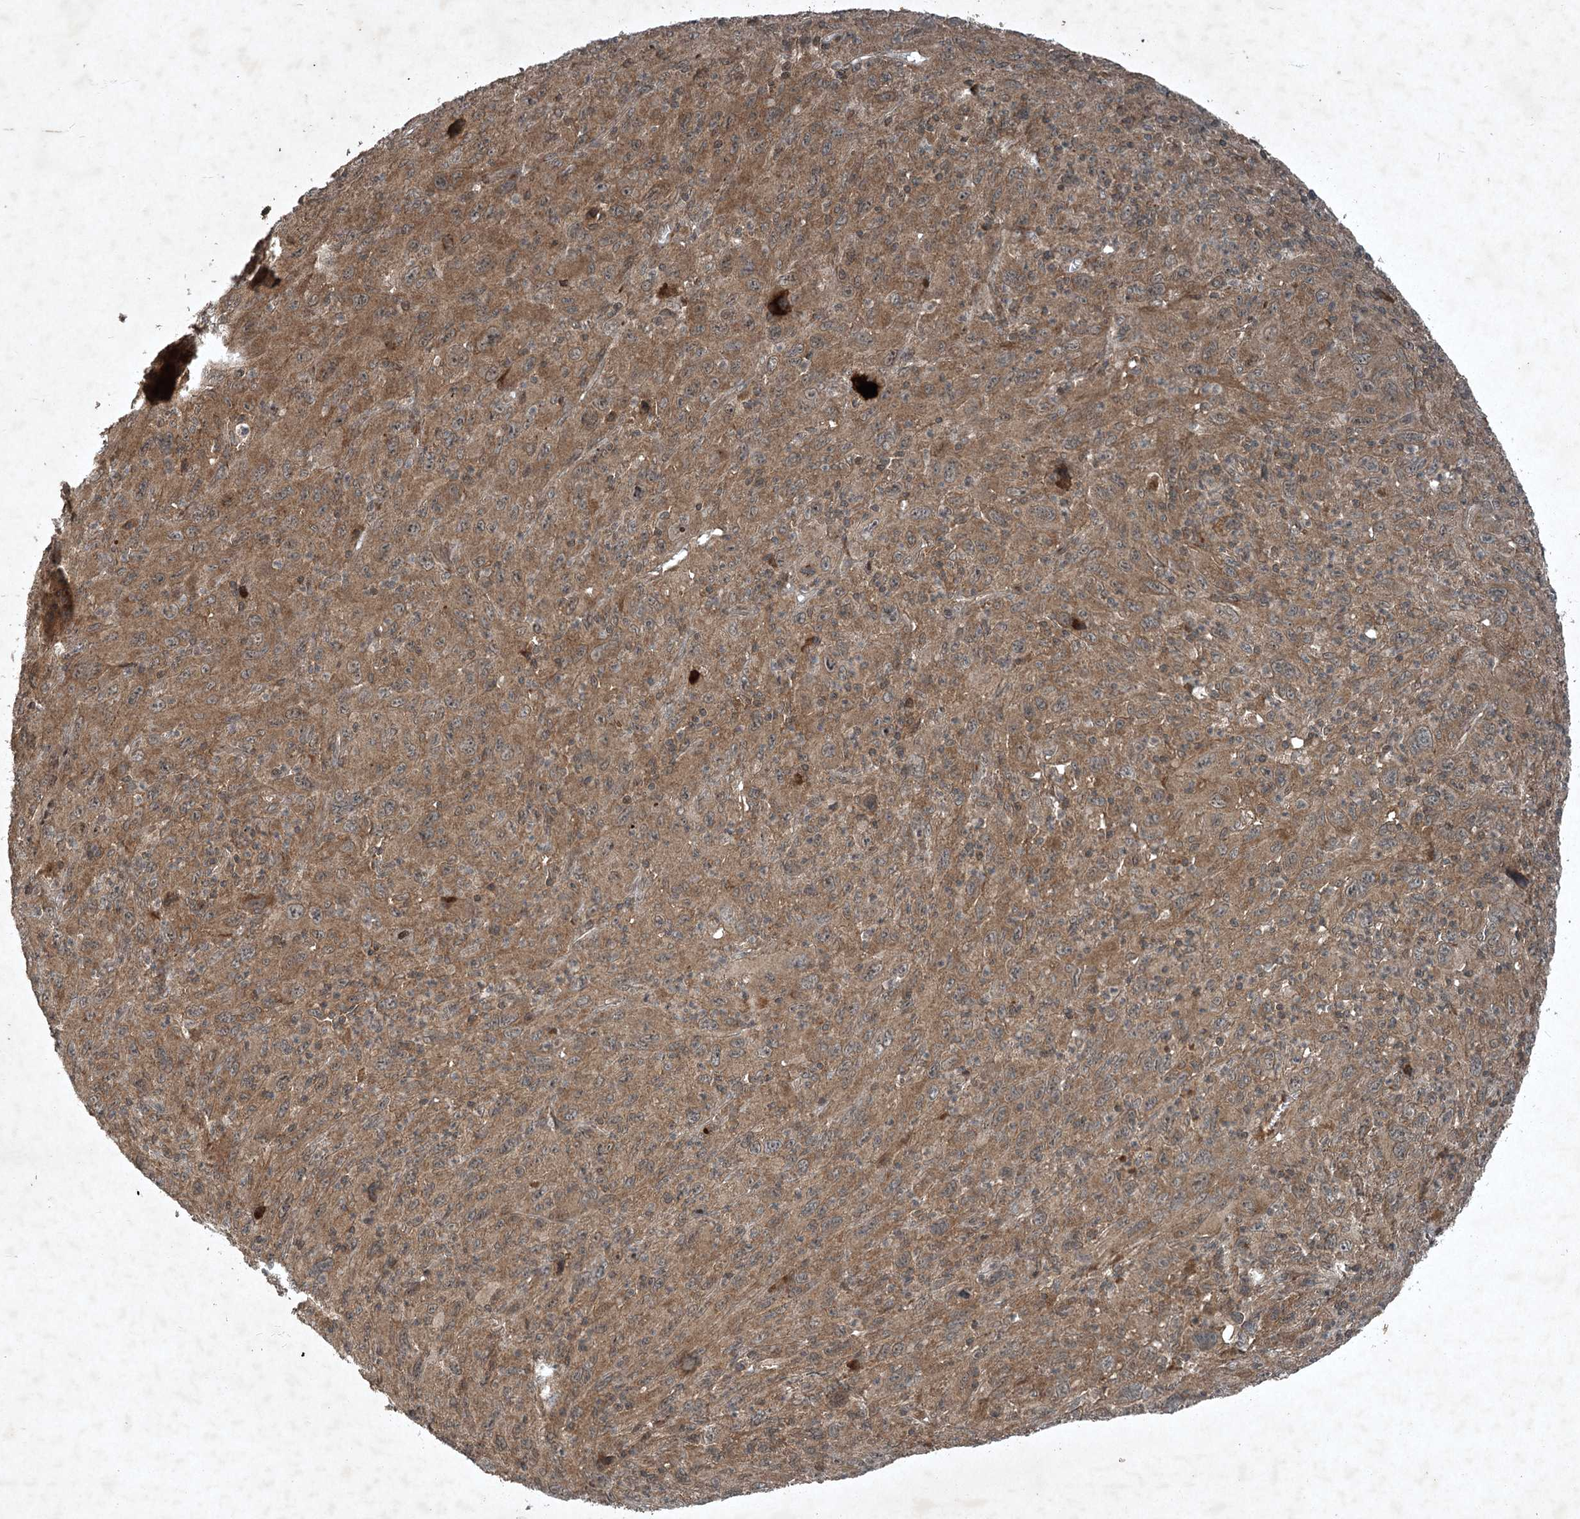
{"staining": {"intensity": "moderate", "quantity": ">75%", "location": "cytoplasmic/membranous"}, "tissue": "melanoma", "cell_type": "Tumor cells", "image_type": "cancer", "snomed": [{"axis": "morphology", "description": "Malignant melanoma, Metastatic site"}, {"axis": "topography", "description": "Skin"}], "caption": "Immunohistochemical staining of melanoma displays moderate cytoplasmic/membranous protein staining in about >75% of tumor cells.", "gene": "UNC93A", "patient": {"sex": "female", "age": 56}}